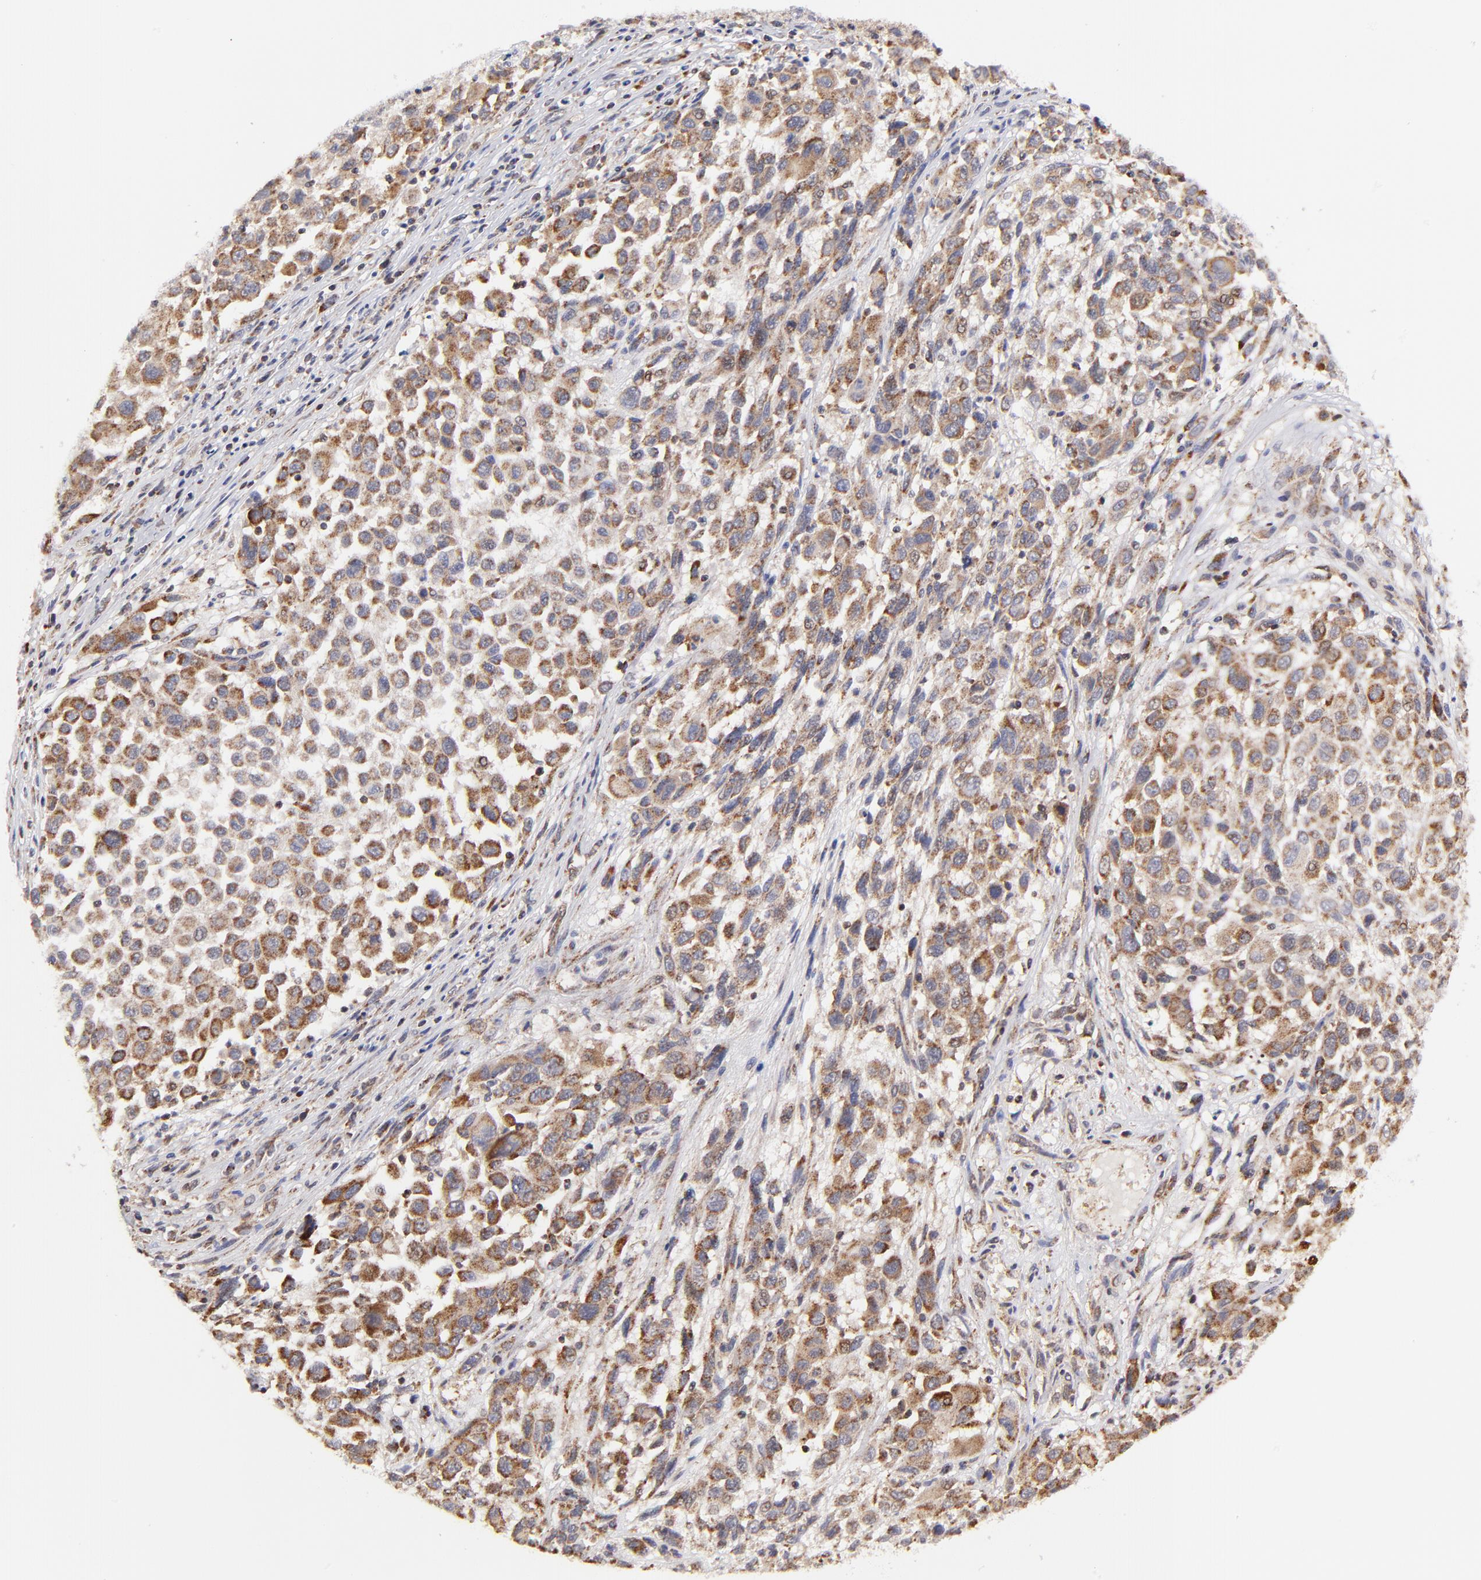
{"staining": {"intensity": "moderate", "quantity": "25%-75%", "location": "cytoplasmic/membranous"}, "tissue": "melanoma", "cell_type": "Tumor cells", "image_type": "cancer", "snomed": [{"axis": "morphology", "description": "Malignant melanoma, Metastatic site"}, {"axis": "topography", "description": "Lymph node"}], "caption": "Malignant melanoma (metastatic site) was stained to show a protein in brown. There is medium levels of moderate cytoplasmic/membranous expression in approximately 25%-75% of tumor cells.", "gene": "MAP2K7", "patient": {"sex": "male", "age": 61}}